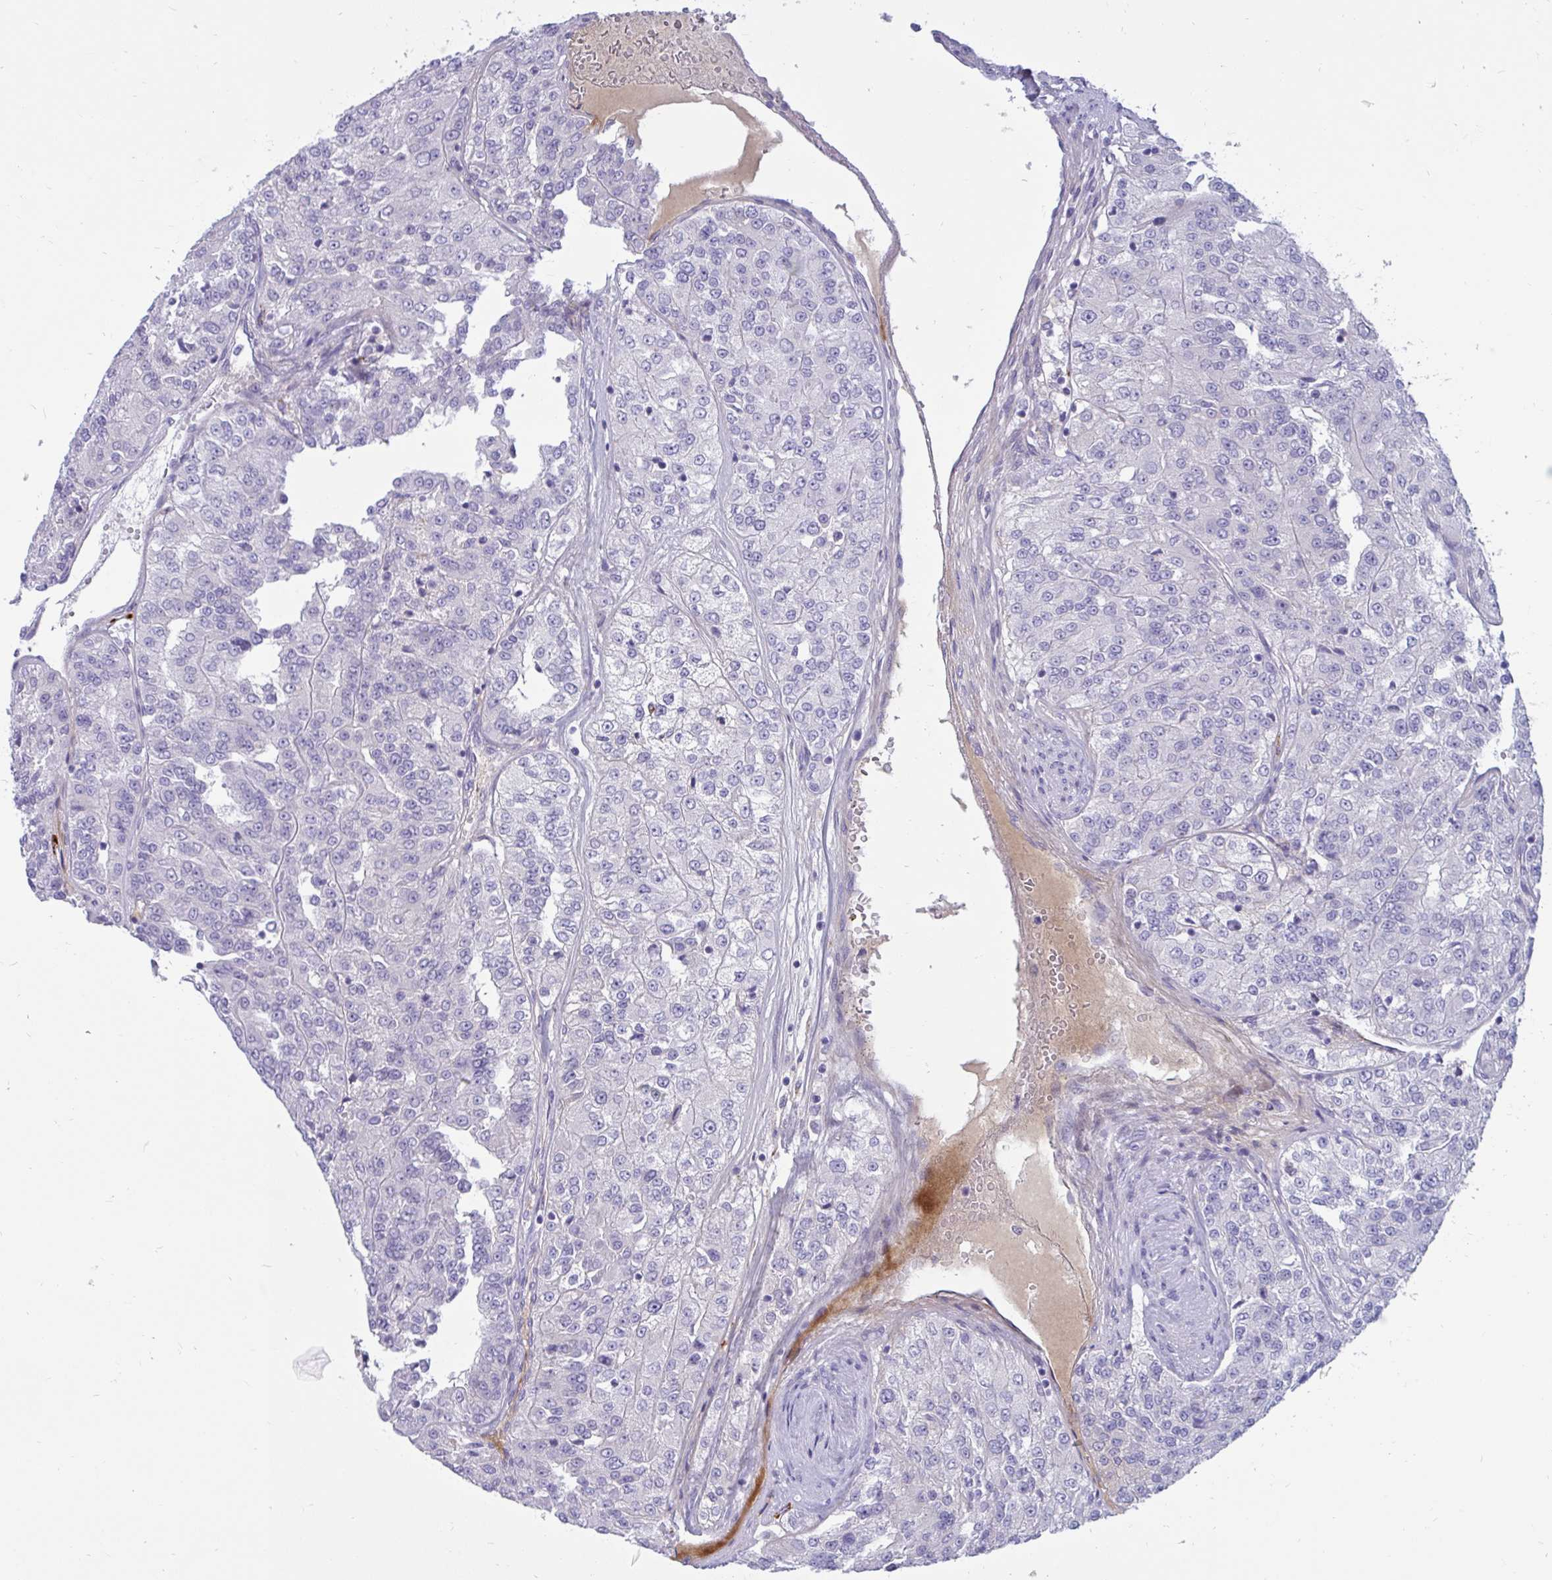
{"staining": {"intensity": "negative", "quantity": "none", "location": "none"}, "tissue": "renal cancer", "cell_type": "Tumor cells", "image_type": "cancer", "snomed": [{"axis": "morphology", "description": "Adenocarcinoma, NOS"}, {"axis": "topography", "description": "Kidney"}], "caption": "This is an immunohistochemistry (IHC) photomicrograph of renal cancer (adenocarcinoma). There is no staining in tumor cells.", "gene": "FAM219B", "patient": {"sex": "female", "age": 63}}